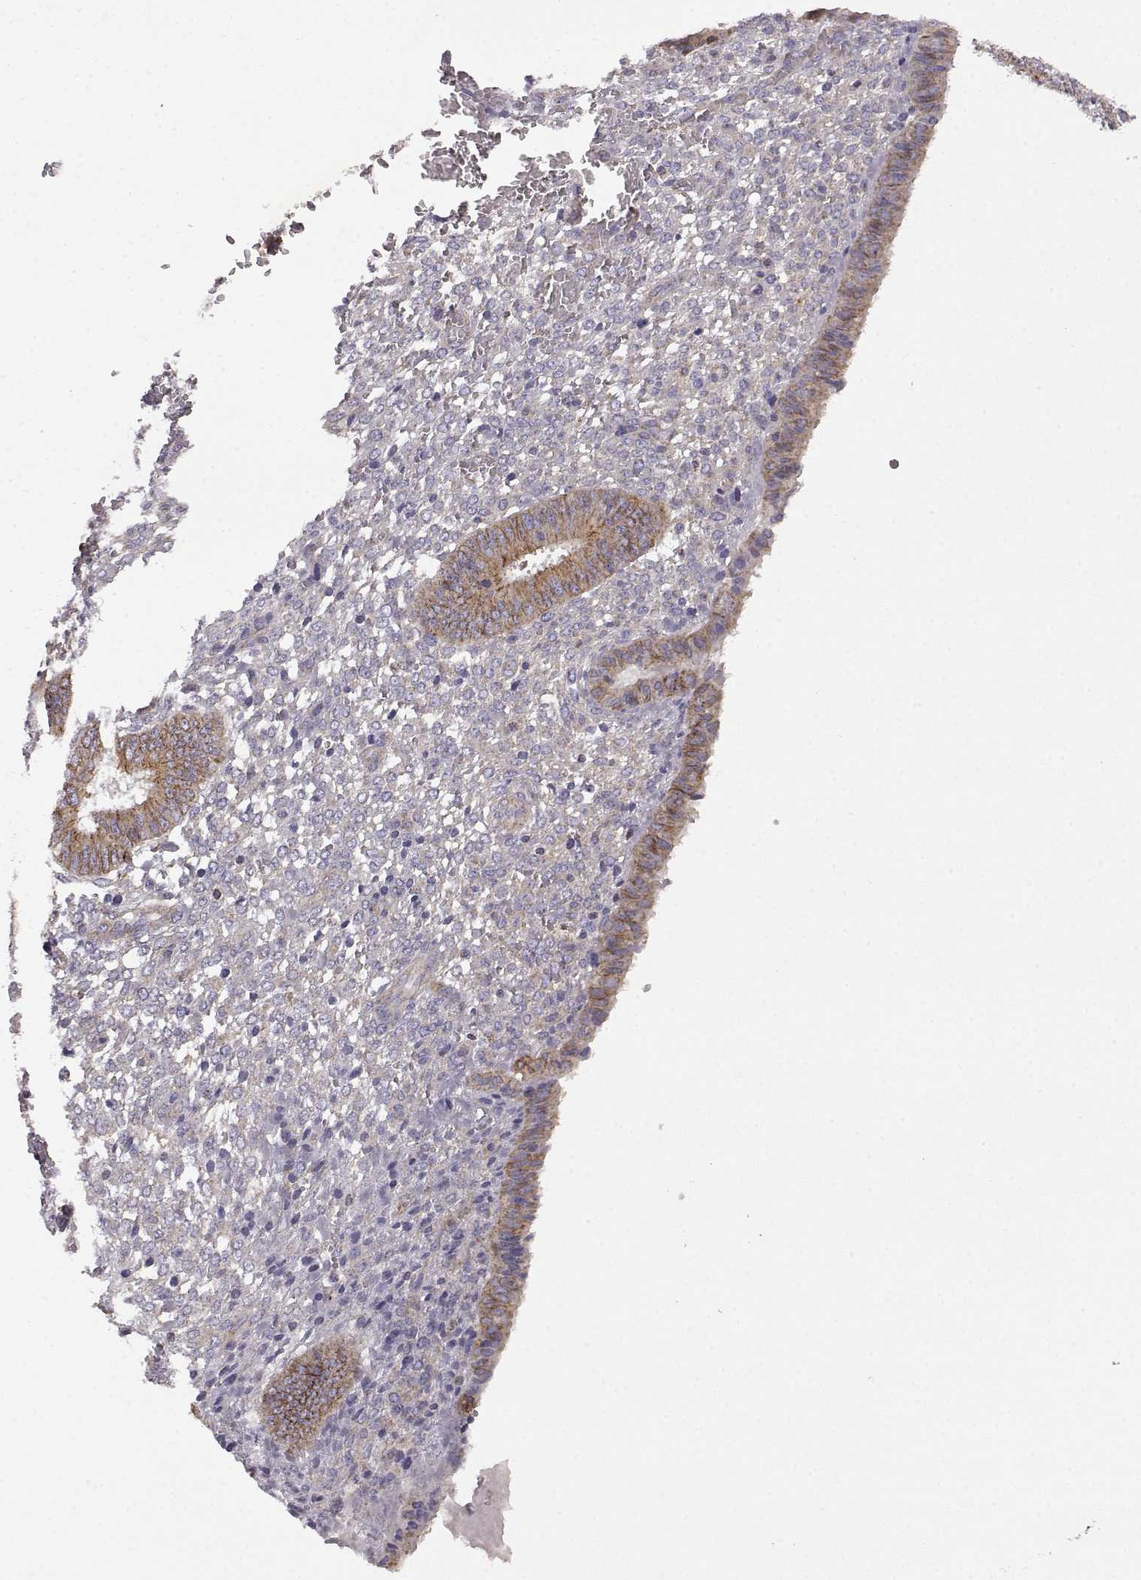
{"staining": {"intensity": "negative", "quantity": "none", "location": "none"}, "tissue": "endometrium", "cell_type": "Cells in endometrial stroma", "image_type": "normal", "snomed": [{"axis": "morphology", "description": "Normal tissue, NOS"}, {"axis": "topography", "description": "Endometrium"}], "caption": "This histopathology image is of unremarkable endometrium stained with immunohistochemistry (IHC) to label a protein in brown with the nuclei are counter-stained blue. There is no staining in cells in endometrial stroma.", "gene": "DDC", "patient": {"sex": "female", "age": 42}}